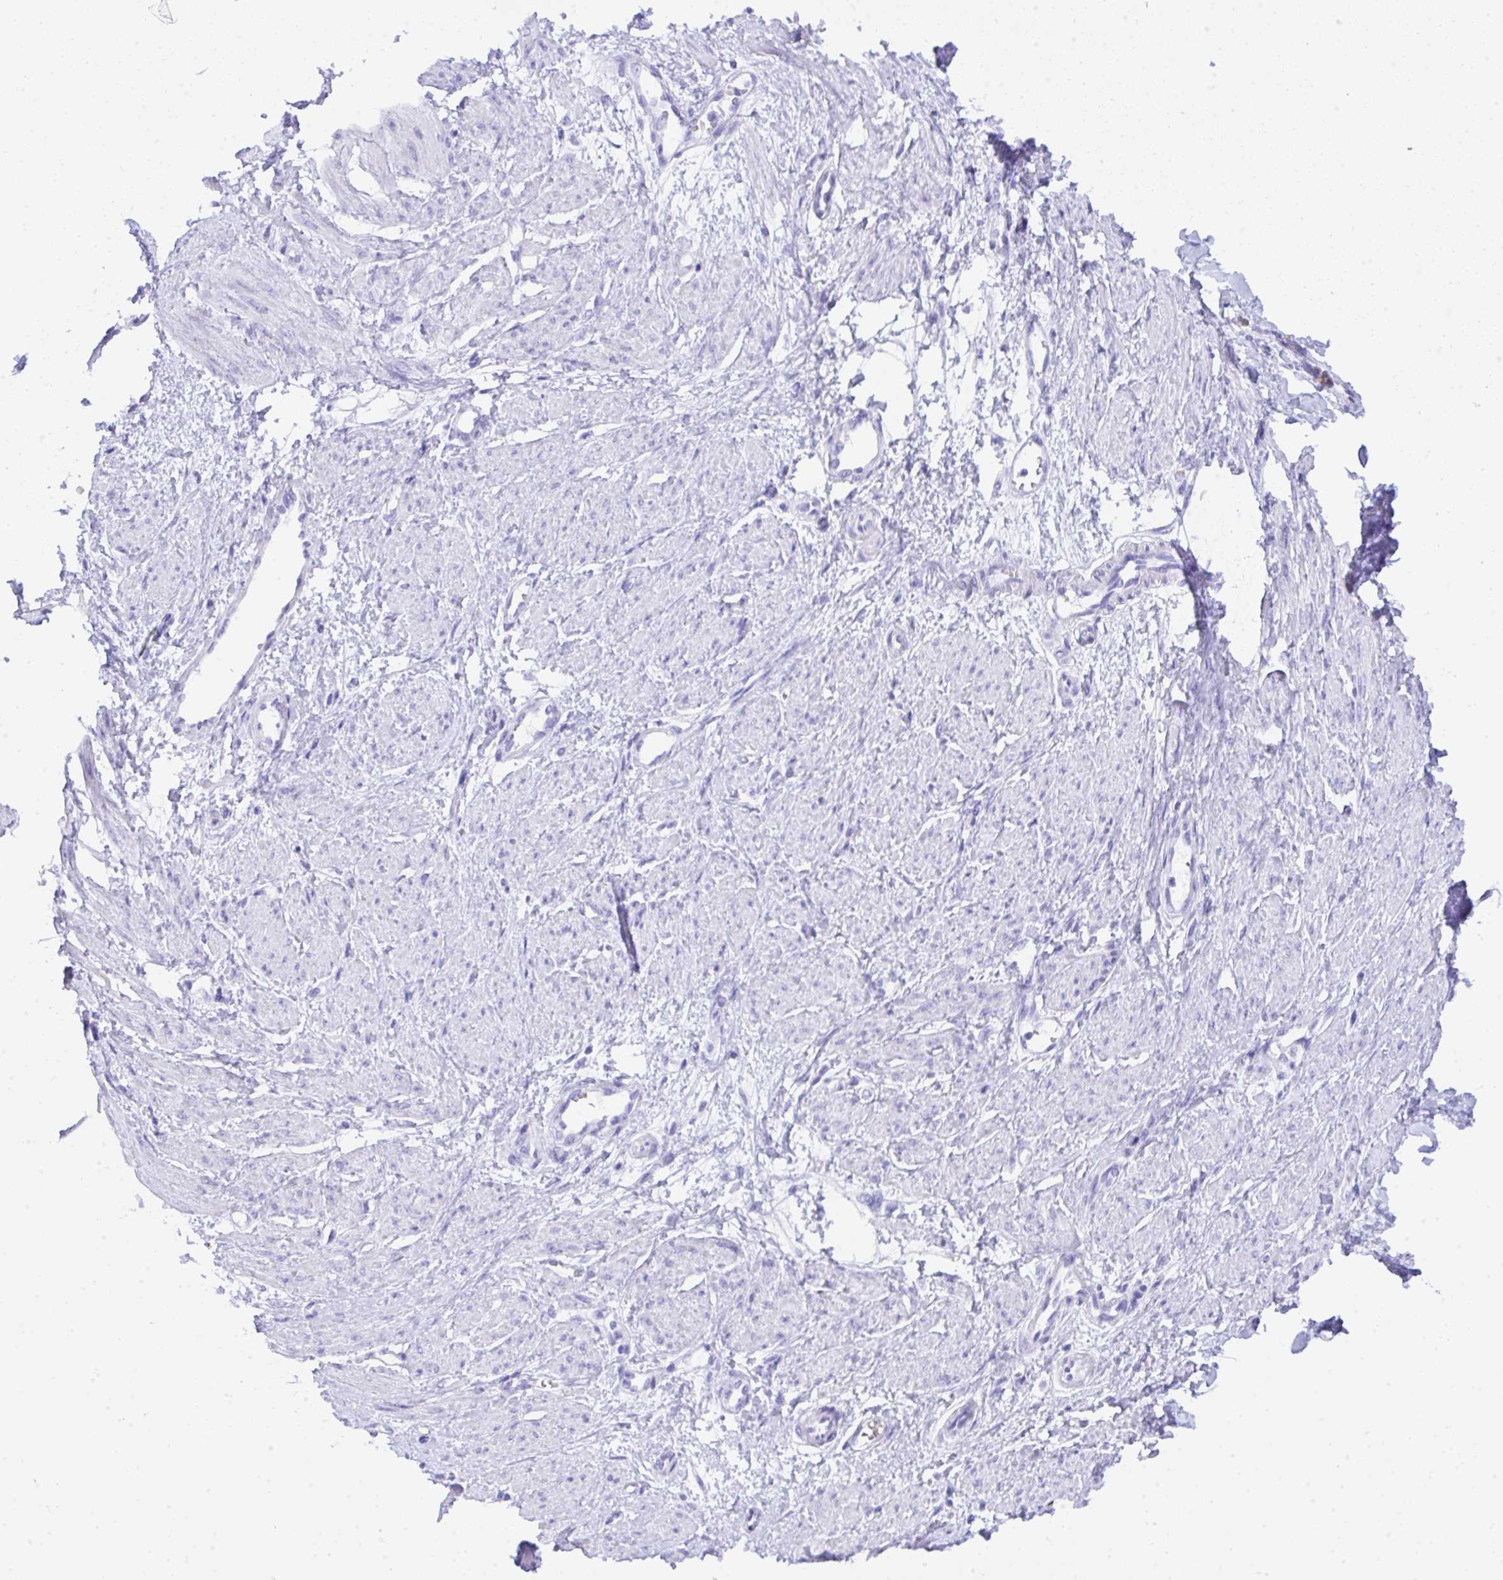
{"staining": {"intensity": "negative", "quantity": "none", "location": "none"}, "tissue": "smooth muscle", "cell_type": "Smooth muscle cells", "image_type": "normal", "snomed": [{"axis": "morphology", "description": "Normal tissue, NOS"}, {"axis": "topography", "description": "Smooth muscle"}, {"axis": "topography", "description": "Uterus"}], "caption": "Photomicrograph shows no protein positivity in smooth muscle cells of normal smooth muscle. Brightfield microscopy of immunohistochemistry stained with DAB (3,3'-diaminobenzidine) (brown) and hematoxylin (blue), captured at high magnification.", "gene": "SEL1L2", "patient": {"sex": "female", "age": 39}}